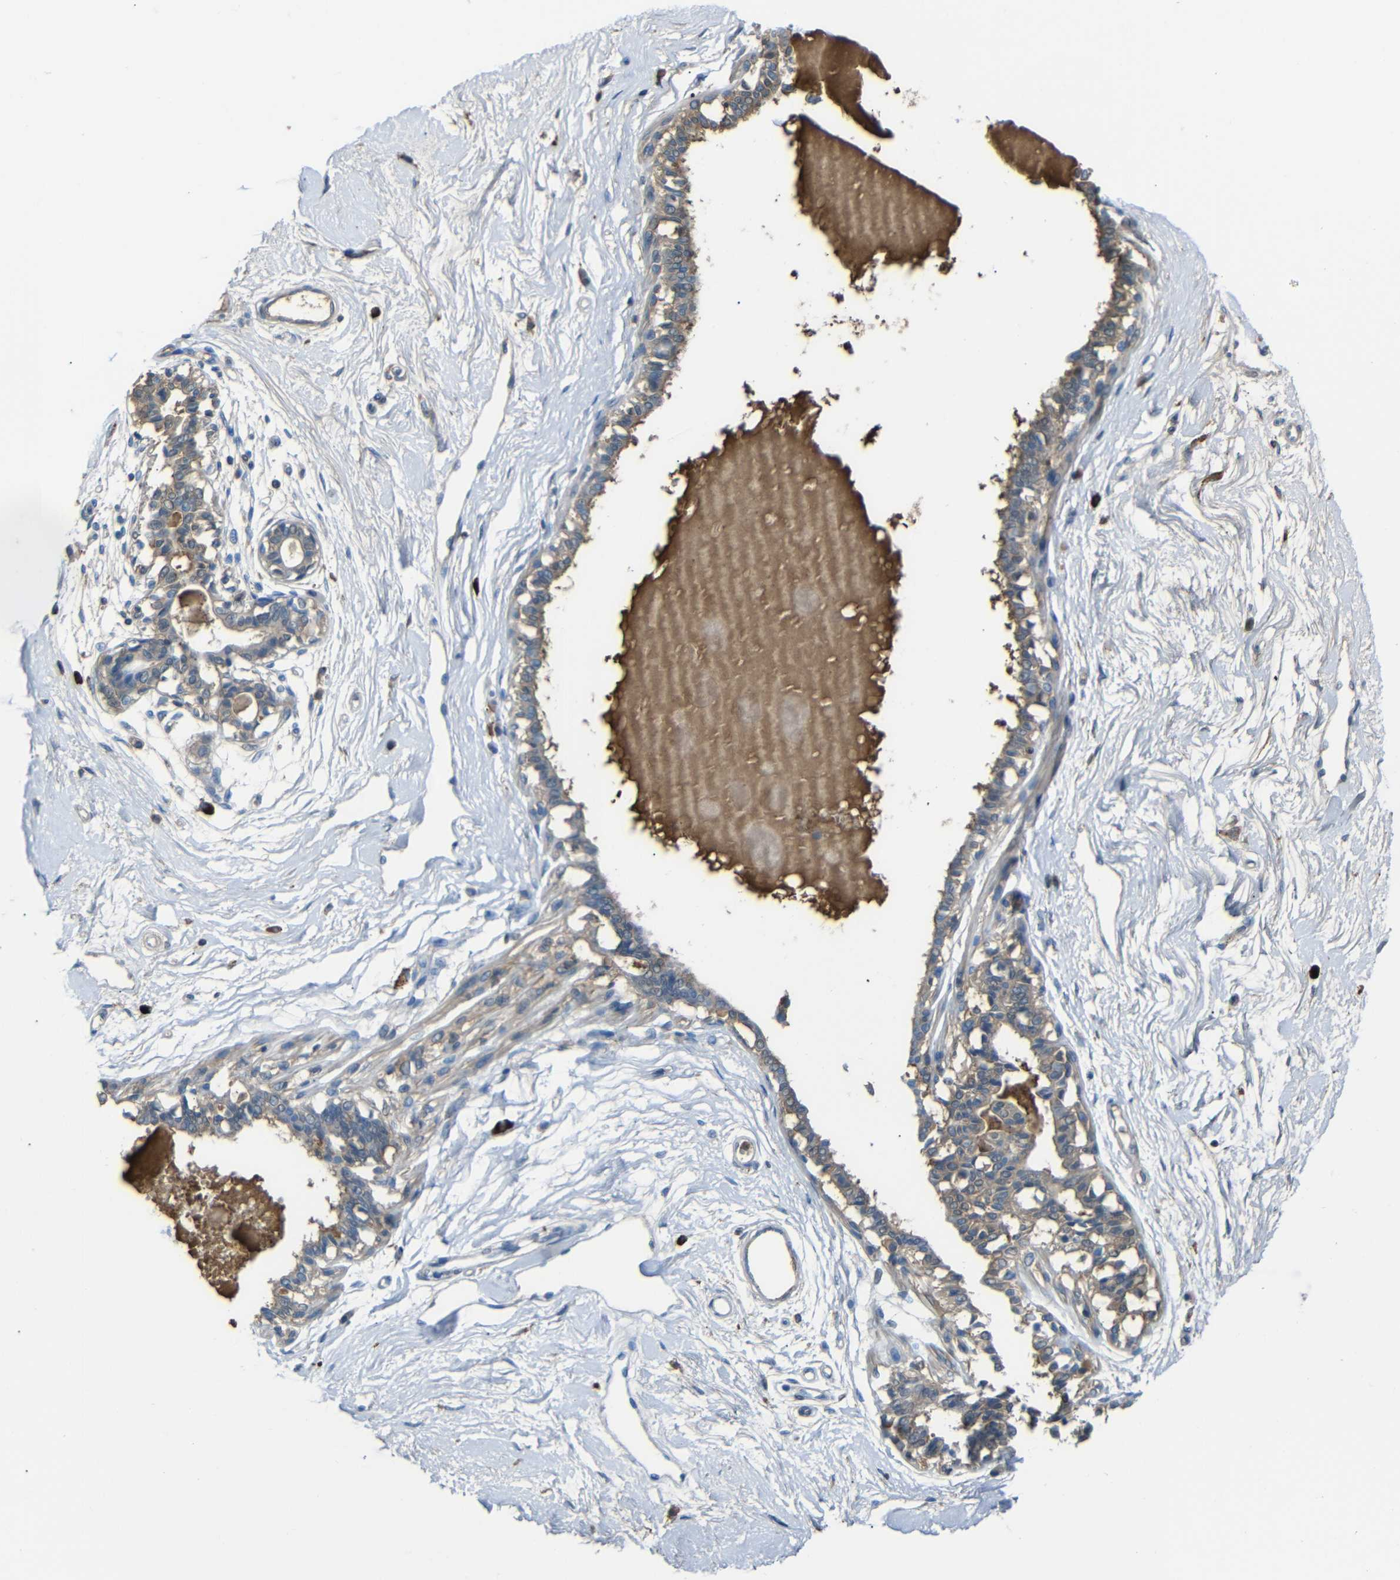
{"staining": {"intensity": "negative", "quantity": "none", "location": "none"}, "tissue": "breast", "cell_type": "Adipocytes", "image_type": "normal", "snomed": [{"axis": "morphology", "description": "Normal tissue, NOS"}, {"axis": "topography", "description": "Breast"}], "caption": "Immunohistochemistry image of normal breast stained for a protein (brown), which reveals no staining in adipocytes.", "gene": "SERPINA1", "patient": {"sex": "female", "age": 45}}